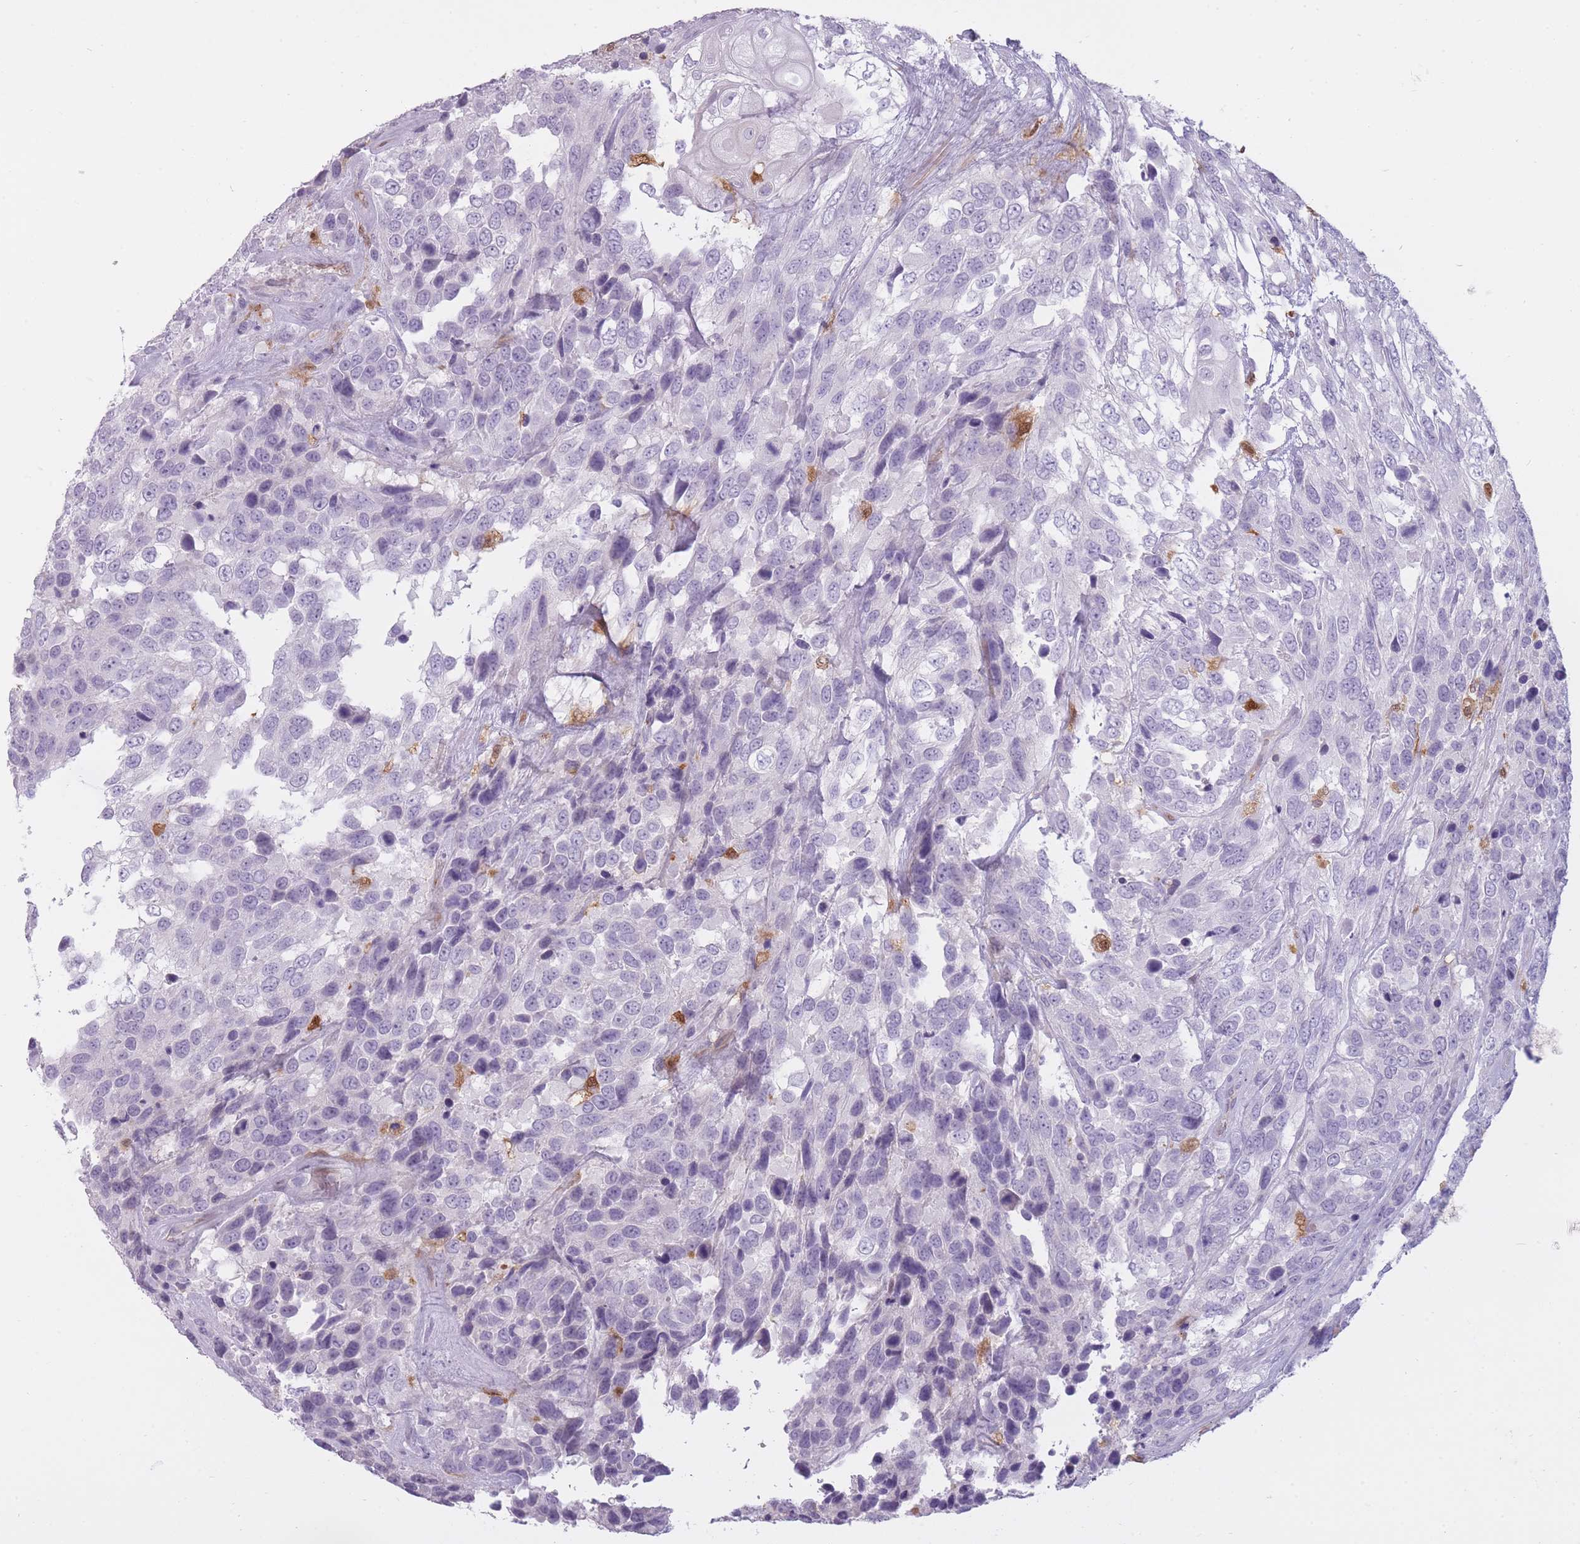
{"staining": {"intensity": "negative", "quantity": "none", "location": "none"}, "tissue": "urothelial cancer", "cell_type": "Tumor cells", "image_type": "cancer", "snomed": [{"axis": "morphology", "description": "Urothelial carcinoma, High grade"}, {"axis": "topography", "description": "Urinary bladder"}], "caption": "A micrograph of human high-grade urothelial carcinoma is negative for staining in tumor cells. (Brightfield microscopy of DAB (3,3'-diaminobenzidine) immunohistochemistry at high magnification).", "gene": "LGALS9", "patient": {"sex": "female", "age": 70}}